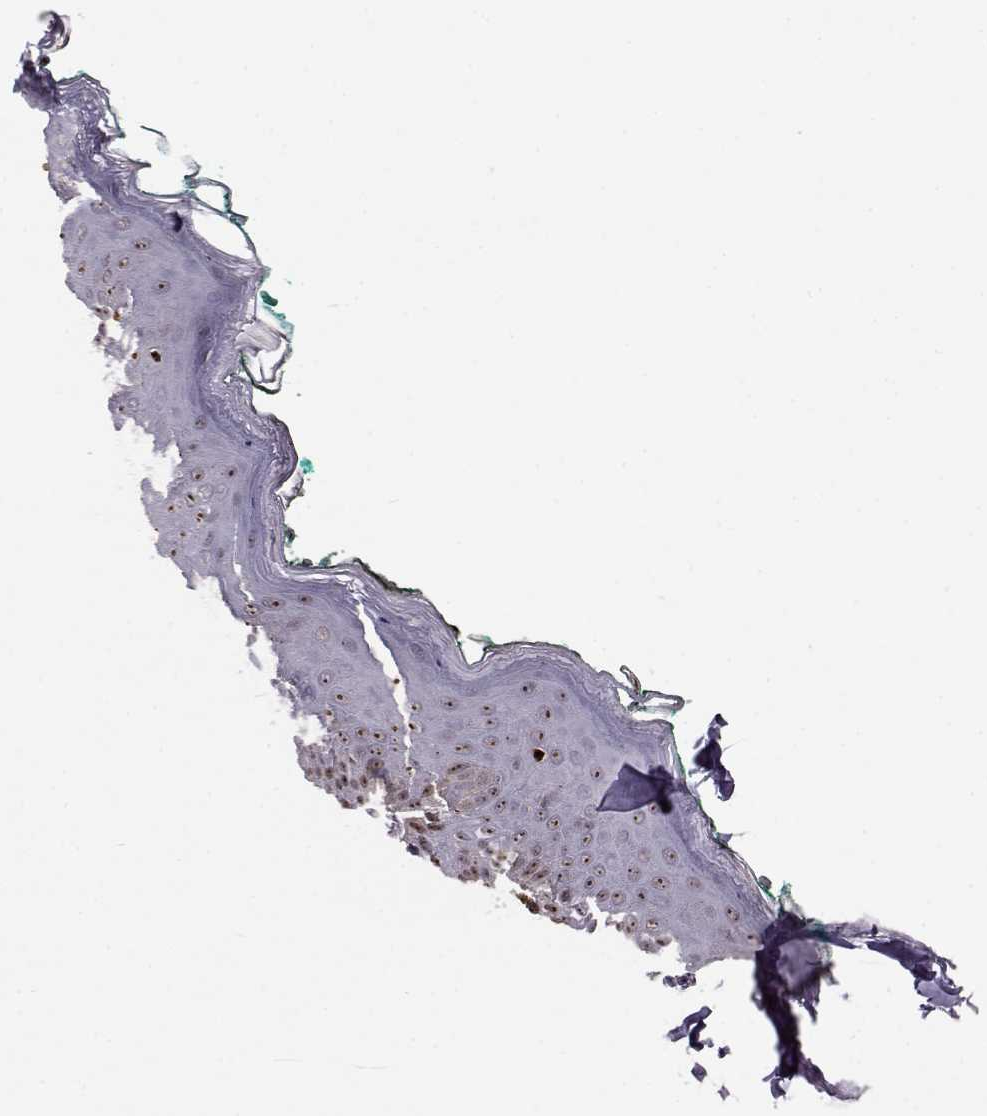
{"staining": {"intensity": "moderate", "quantity": ">75%", "location": "nuclear"}, "tissue": "skin", "cell_type": "Epidermal cells", "image_type": "normal", "snomed": [{"axis": "morphology", "description": "Normal tissue, NOS"}, {"axis": "topography", "description": "Vulva"}], "caption": "Normal skin exhibits moderate nuclear staining in about >75% of epidermal cells.", "gene": "ALDH3A1", "patient": {"sex": "female", "age": 66}}